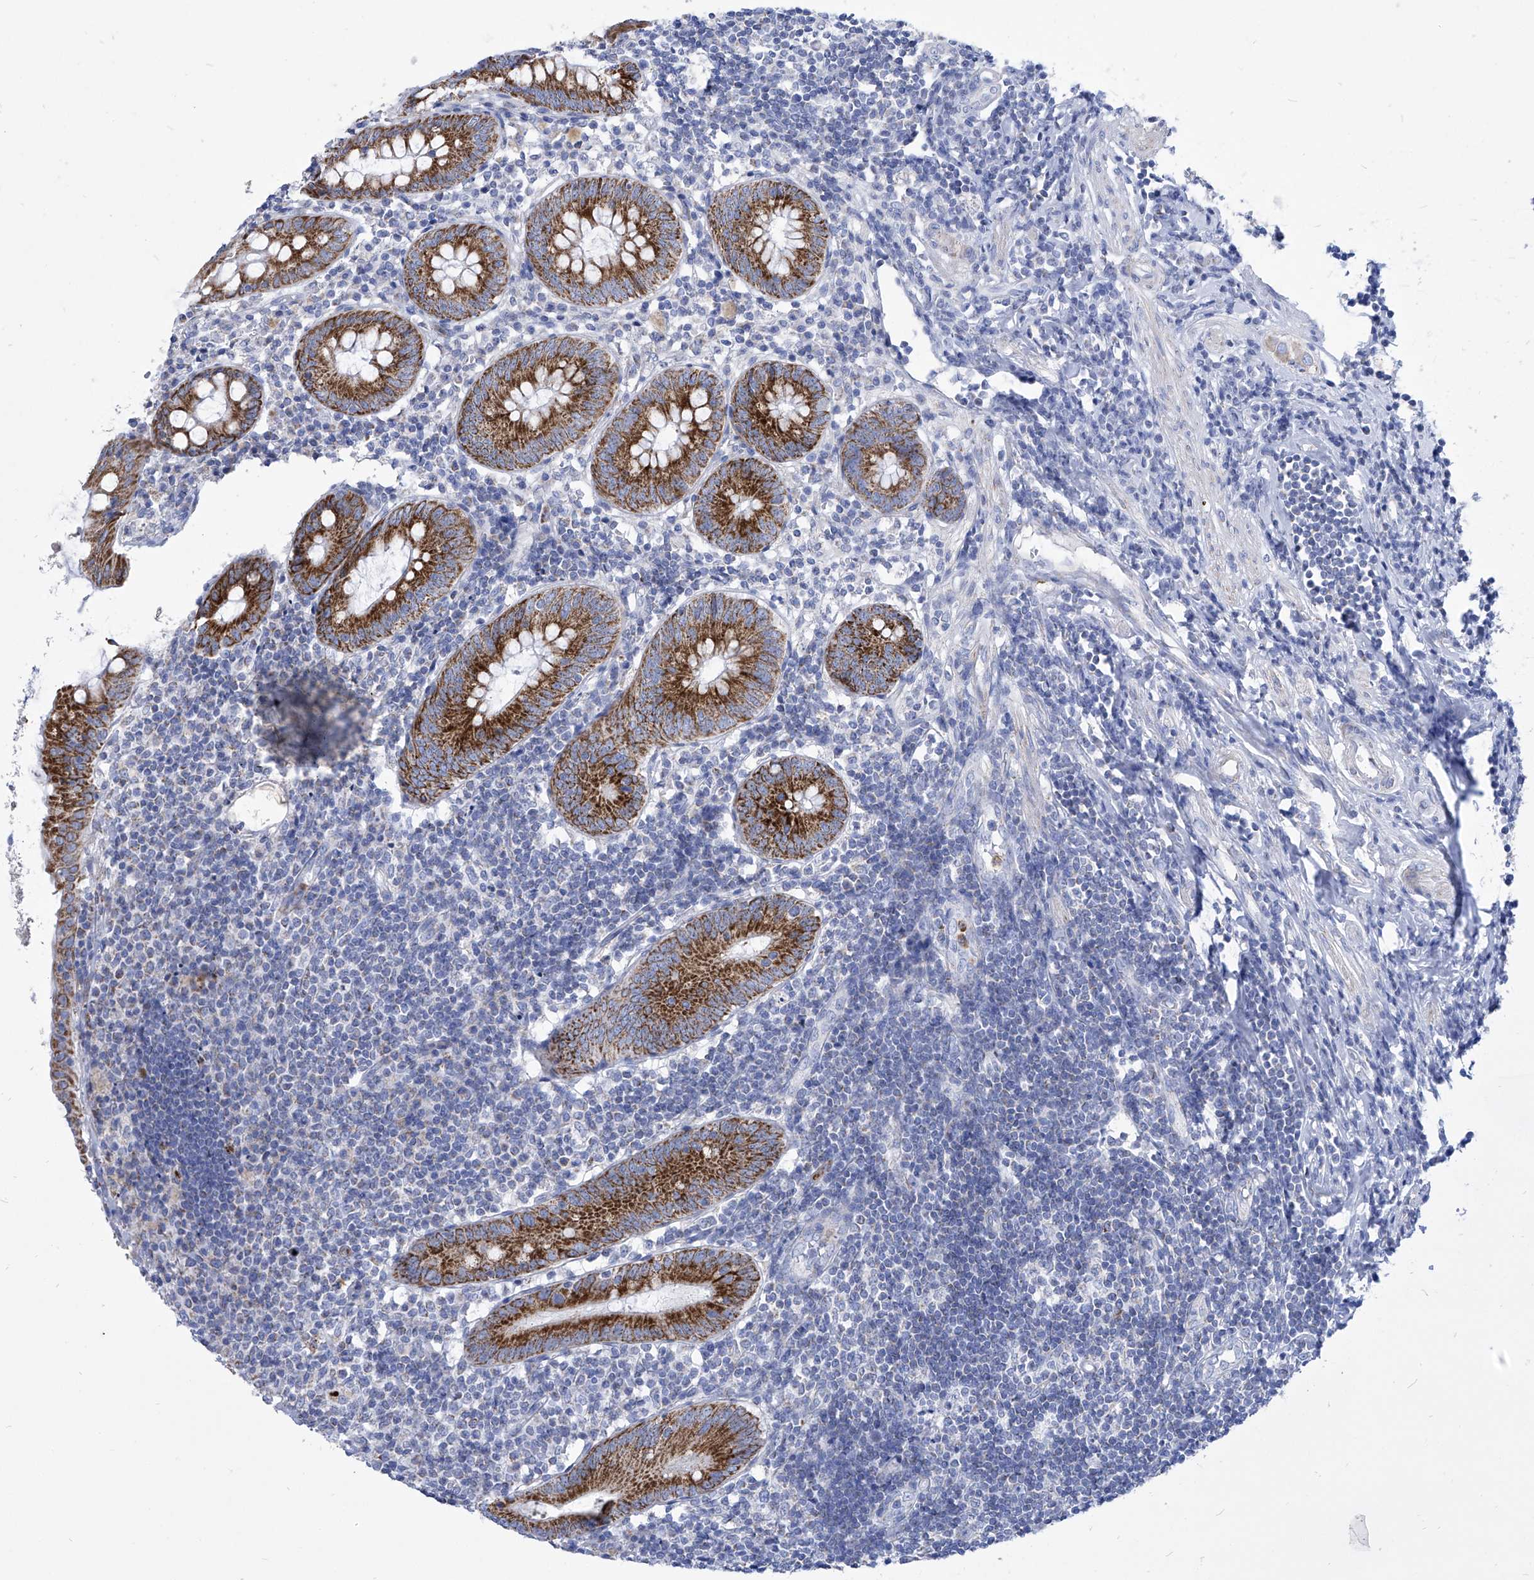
{"staining": {"intensity": "strong", "quantity": ">75%", "location": "cytoplasmic/membranous"}, "tissue": "appendix", "cell_type": "Glandular cells", "image_type": "normal", "snomed": [{"axis": "morphology", "description": "Normal tissue, NOS"}, {"axis": "topography", "description": "Appendix"}], "caption": "Appendix stained for a protein (brown) shows strong cytoplasmic/membranous positive staining in about >75% of glandular cells.", "gene": "COQ3", "patient": {"sex": "female", "age": 54}}